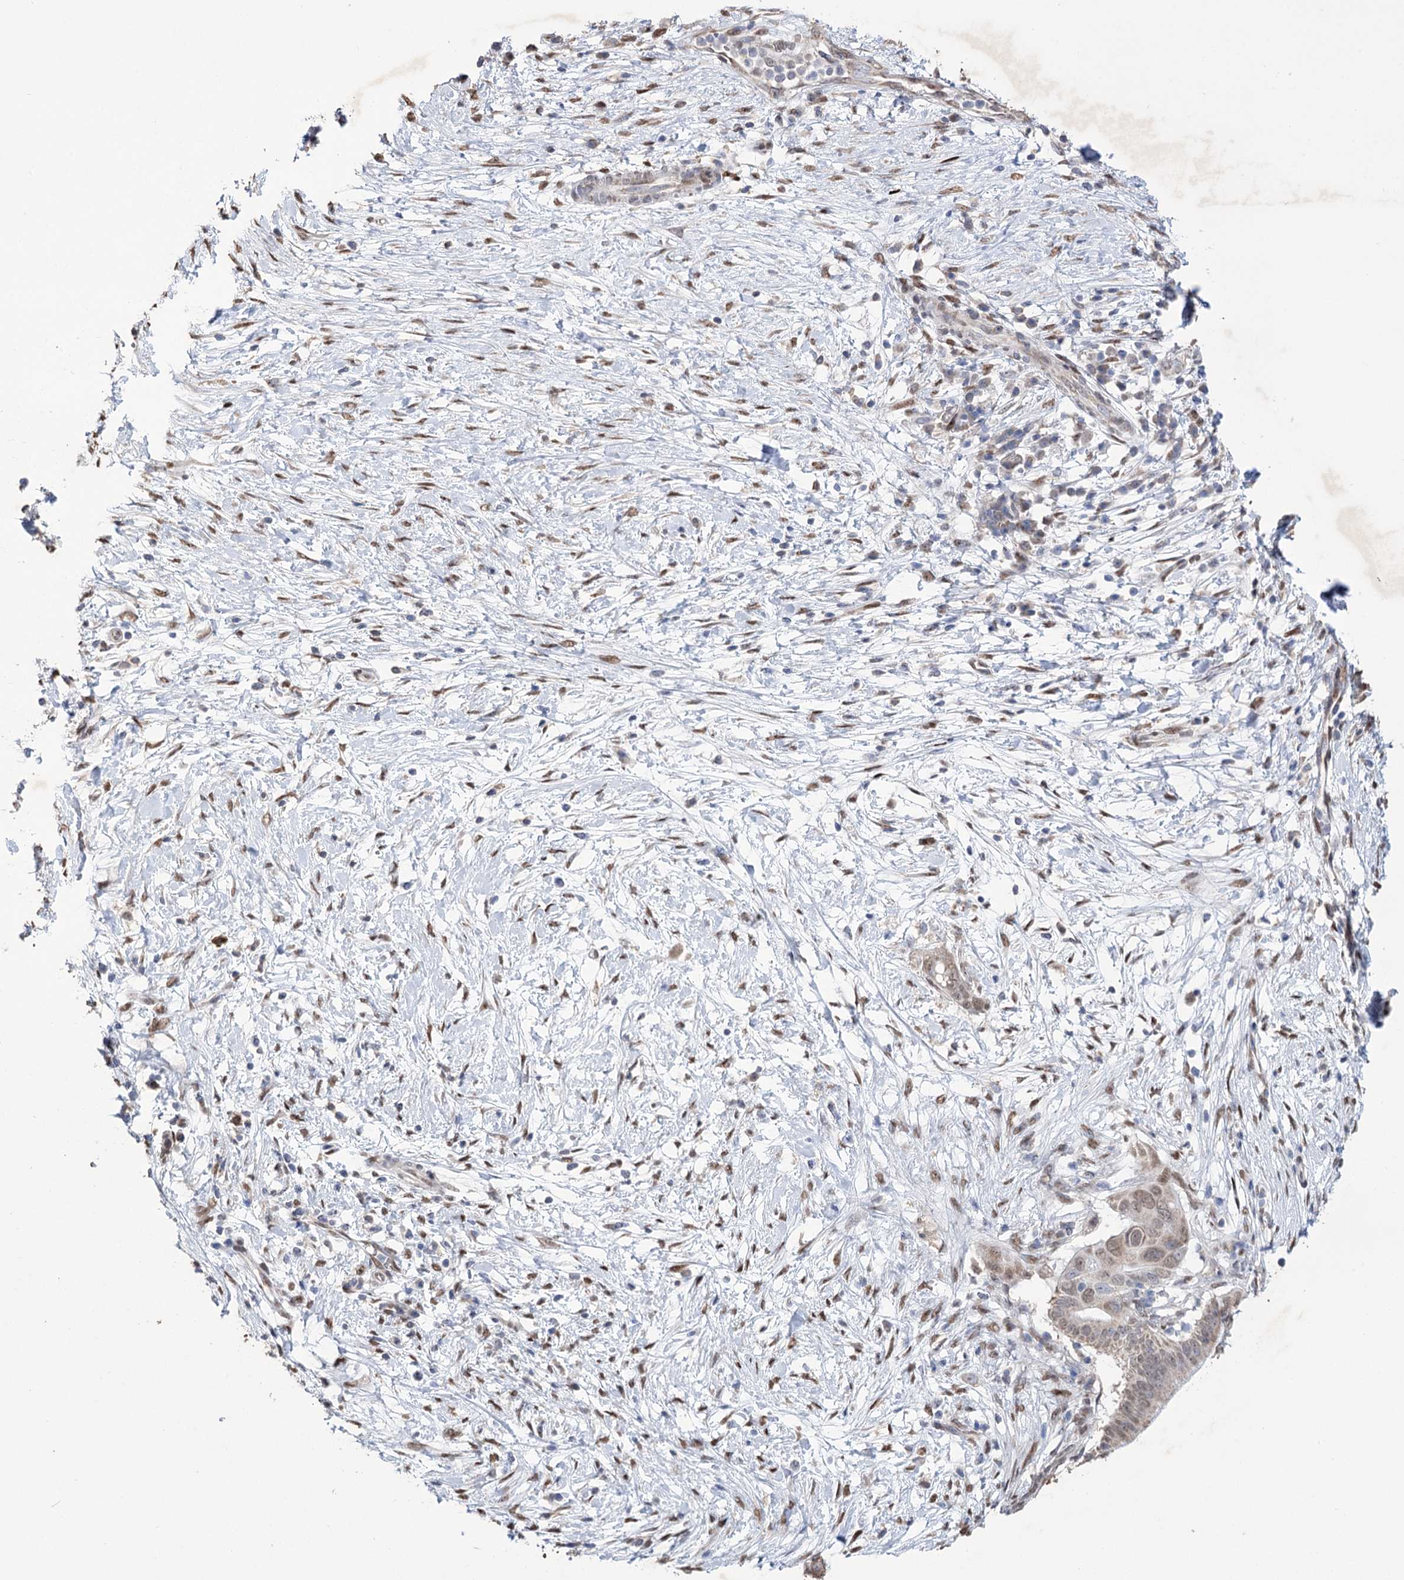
{"staining": {"intensity": "weak", "quantity": ">75%", "location": "nuclear"}, "tissue": "pancreatic cancer", "cell_type": "Tumor cells", "image_type": "cancer", "snomed": [{"axis": "morphology", "description": "Adenocarcinoma, NOS"}, {"axis": "topography", "description": "Pancreas"}], "caption": "Immunohistochemical staining of human adenocarcinoma (pancreatic) displays weak nuclear protein staining in approximately >75% of tumor cells.", "gene": "NFU1", "patient": {"sex": "male", "age": 68}}